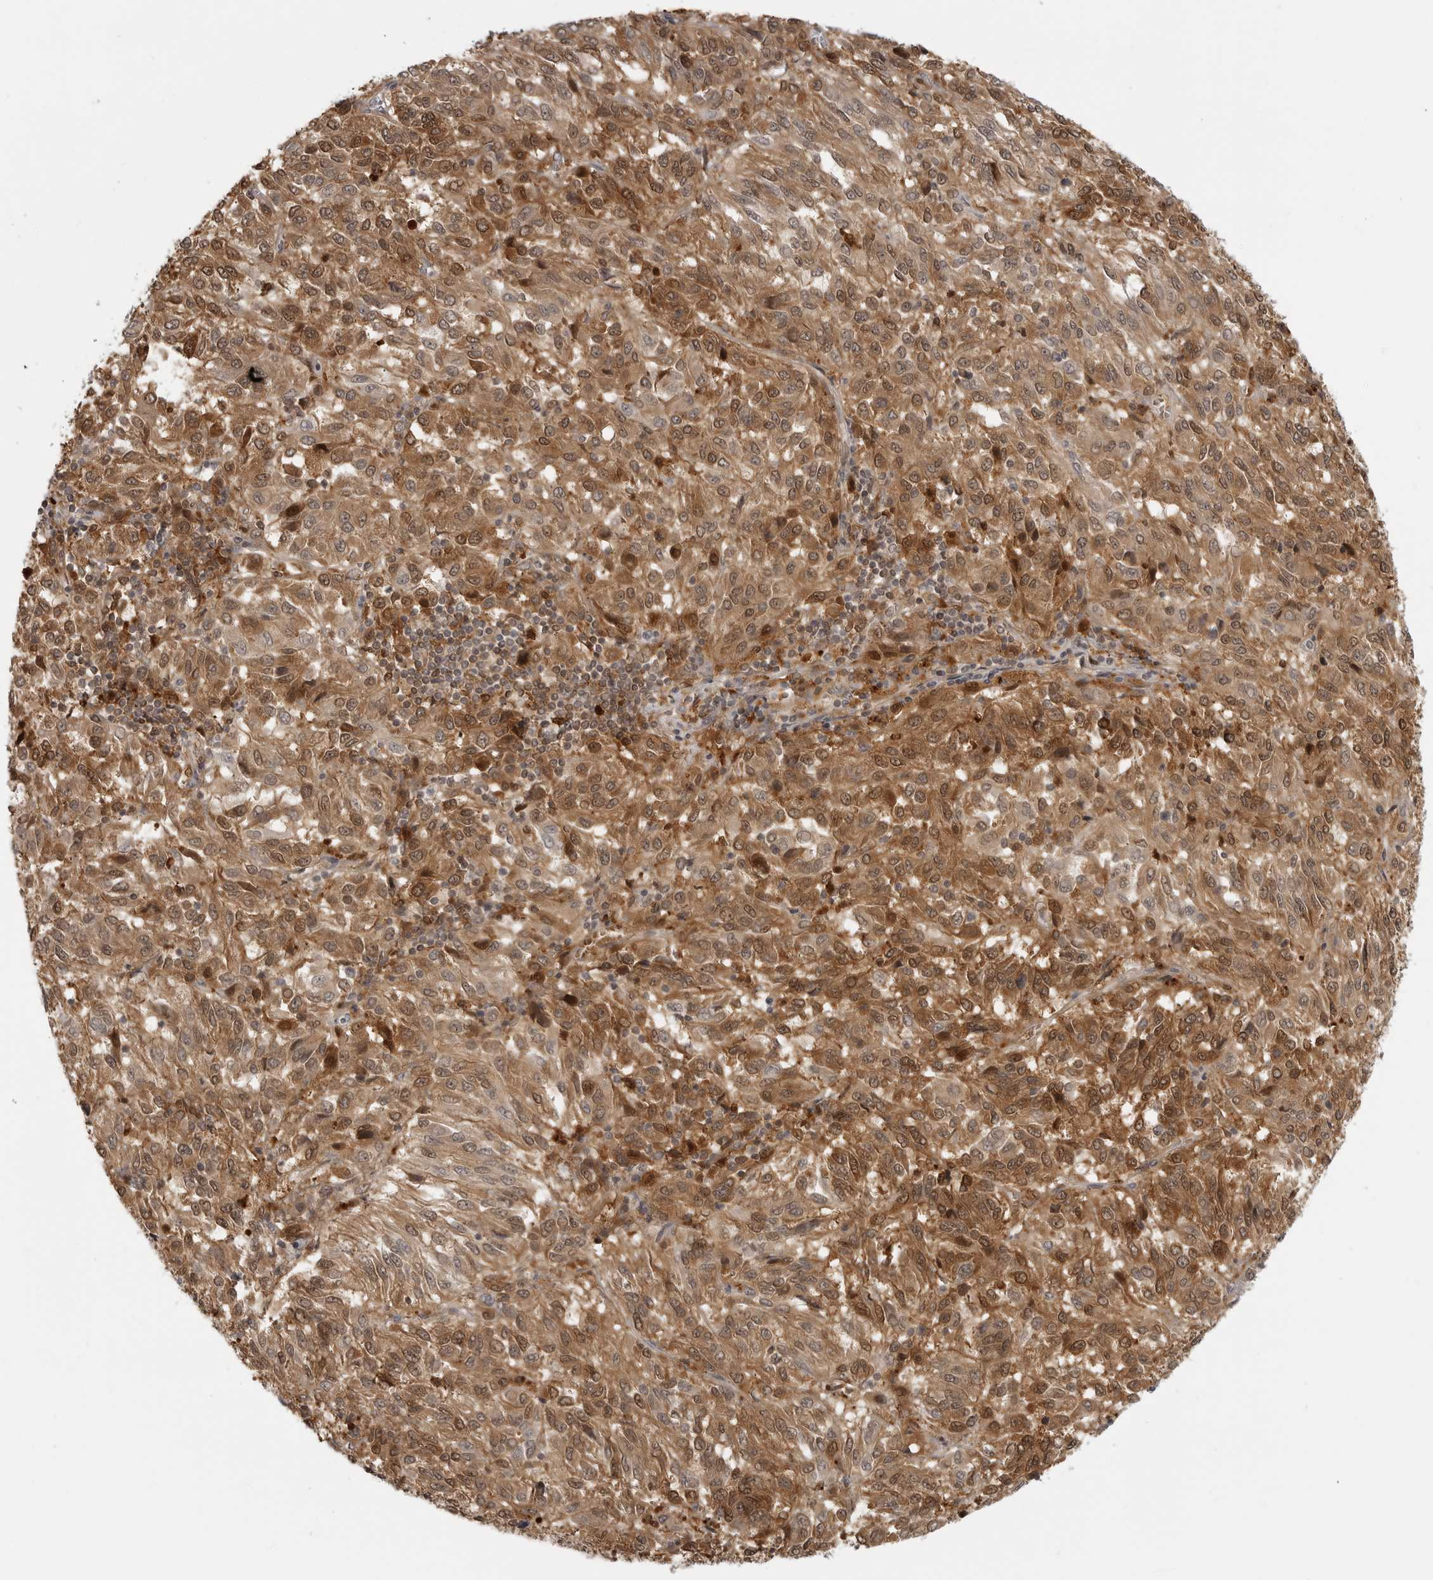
{"staining": {"intensity": "moderate", "quantity": ">75%", "location": "cytoplasmic/membranous,nuclear"}, "tissue": "melanoma", "cell_type": "Tumor cells", "image_type": "cancer", "snomed": [{"axis": "morphology", "description": "Malignant melanoma, Metastatic site"}, {"axis": "topography", "description": "Lung"}], "caption": "Moderate cytoplasmic/membranous and nuclear protein staining is appreciated in about >75% of tumor cells in malignant melanoma (metastatic site).", "gene": "CTIF", "patient": {"sex": "male", "age": 64}}